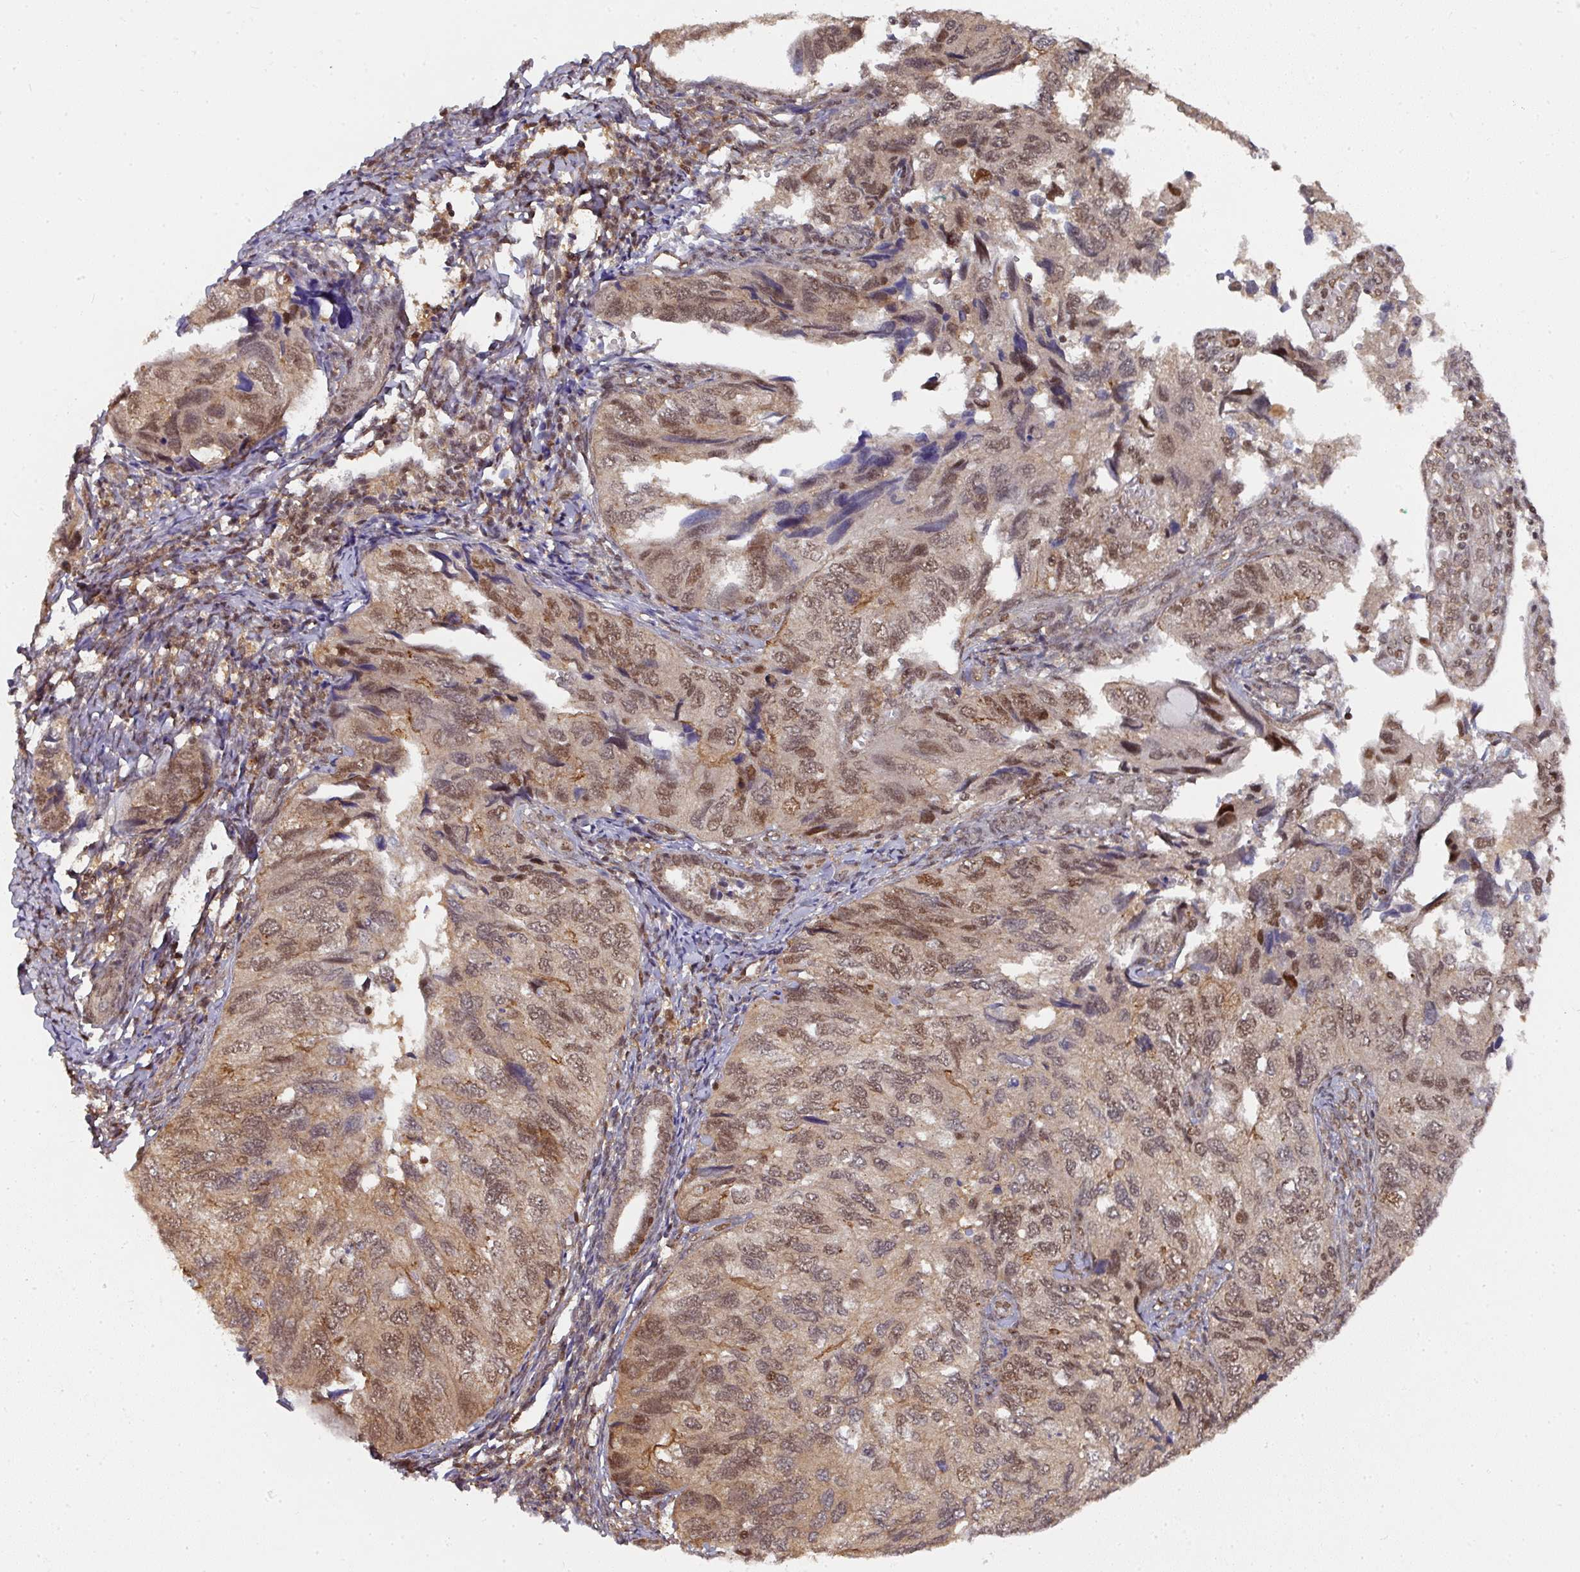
{"staining": {"intensity": "moderate", "quantity": ">75%", "location": "nuclear"}, "tissue": "endometrial cancer", "cell_type": "Tumor cells", "image_type": "cancer", "snomed": [{"axis": "morphology", "description": "Carcinoma, NOS"}, {"axis": "topography", "description": "Uterus"}], "caption": "Protein staining of endometrial carcinoma tissue displays moderate nuclear expression in about >75% of tumor cells.", "gene": "DIDO1", "patient": {"sex": "female", "age": 76}}